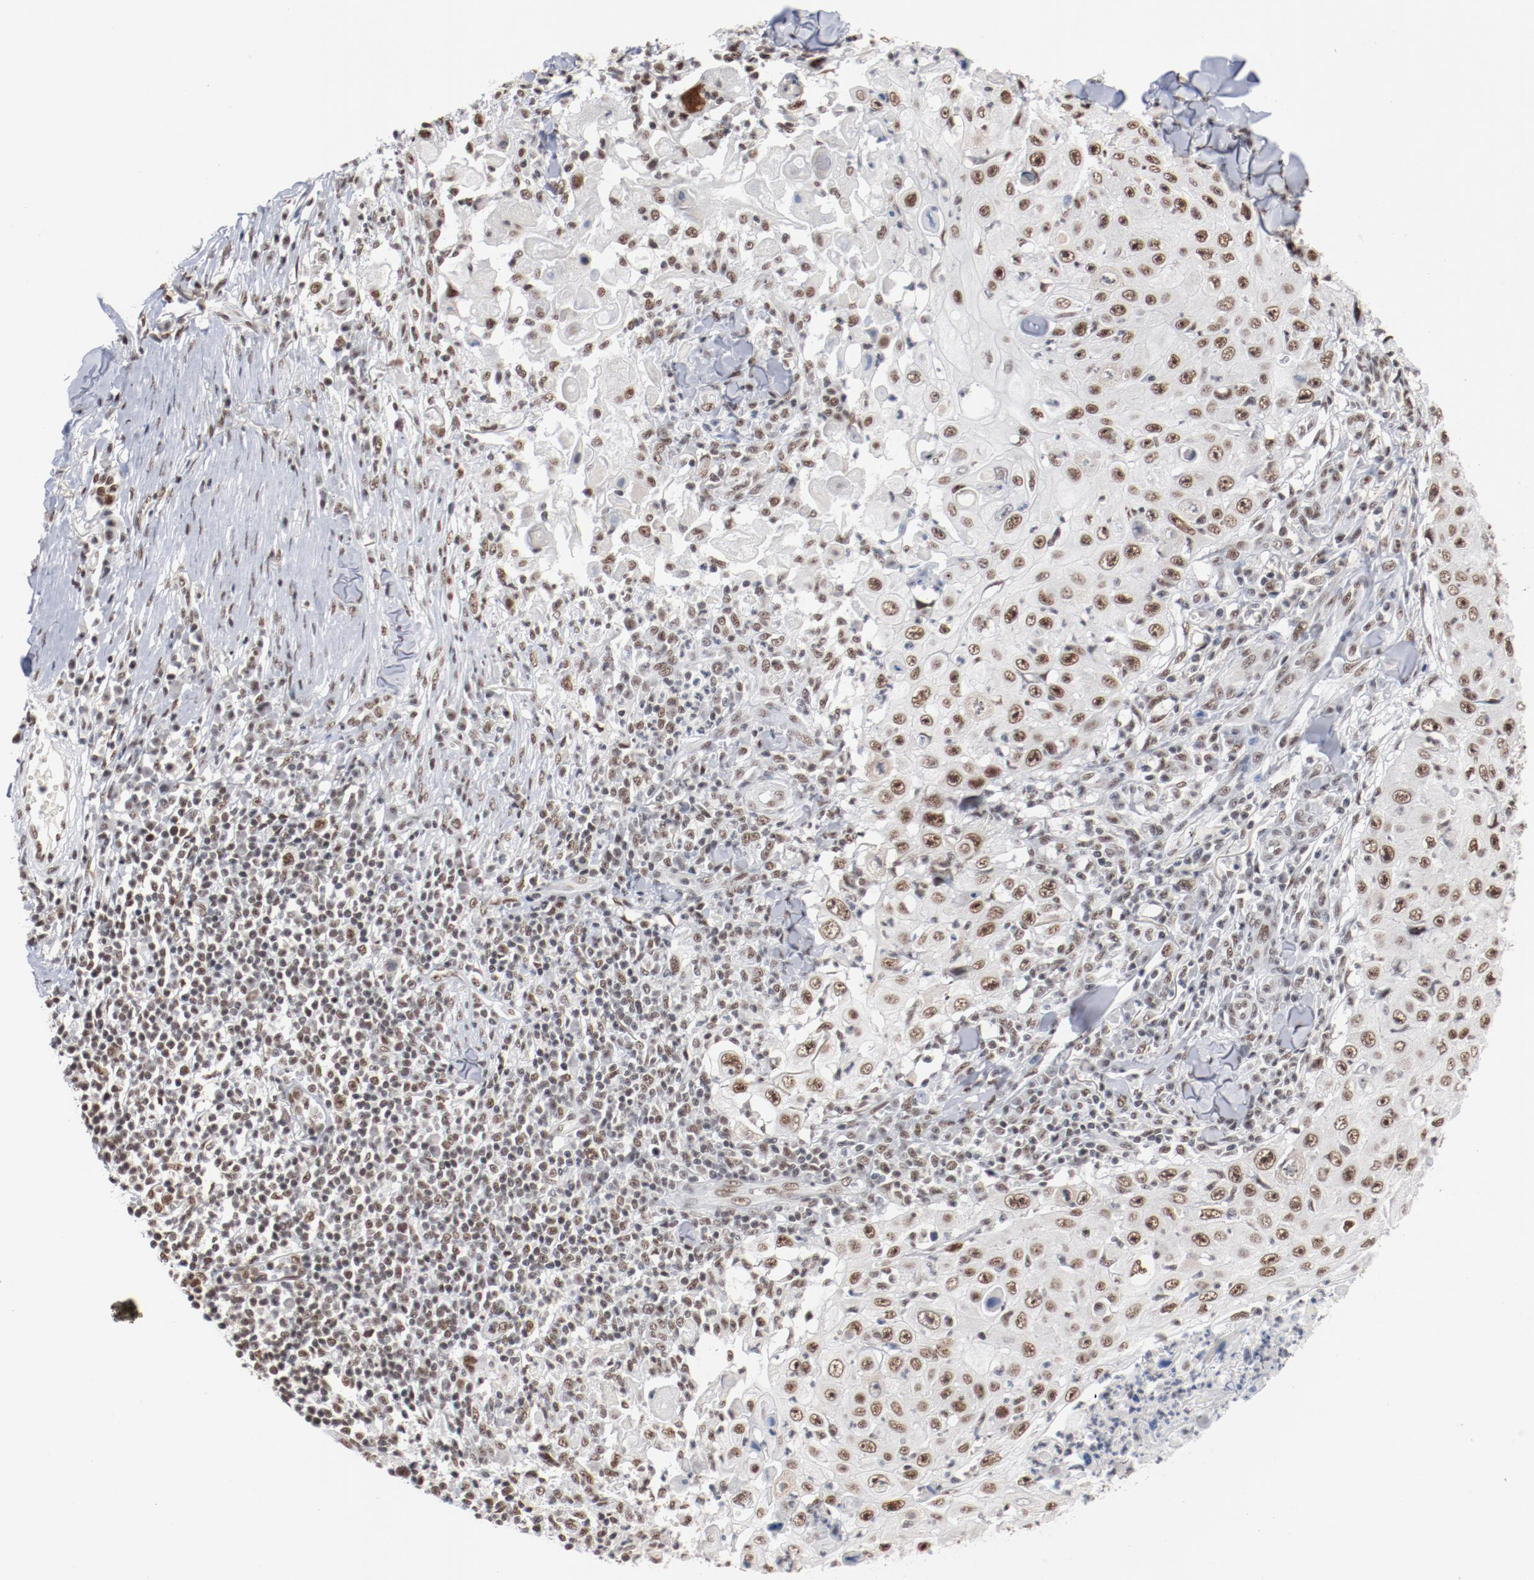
{"staining": {"intensity": "moderate", "quantity": ">75%", "location": "nuclear"}, "tissue": "skin cancer", "cell_type": "Tumor cells", "image_type": "cancer", "snomed": [{"axis": "morphology", "description": "Squamous cell carcinoma, NOS"}, {"axis": "topography", "description": "Skin"}], "caption": "Protein analysis of skin cancer tissue reveals moderate nuclear staining in approximately >75% of tumor cells. The protein is stained brown, and the nuclei are stained in blue (DAB (3,3'-diaminobenzidine) IHC with brightfield microscopy, high magnification).", "gene": "BUB3", "patient": {"sex": "male", "age": 86}}